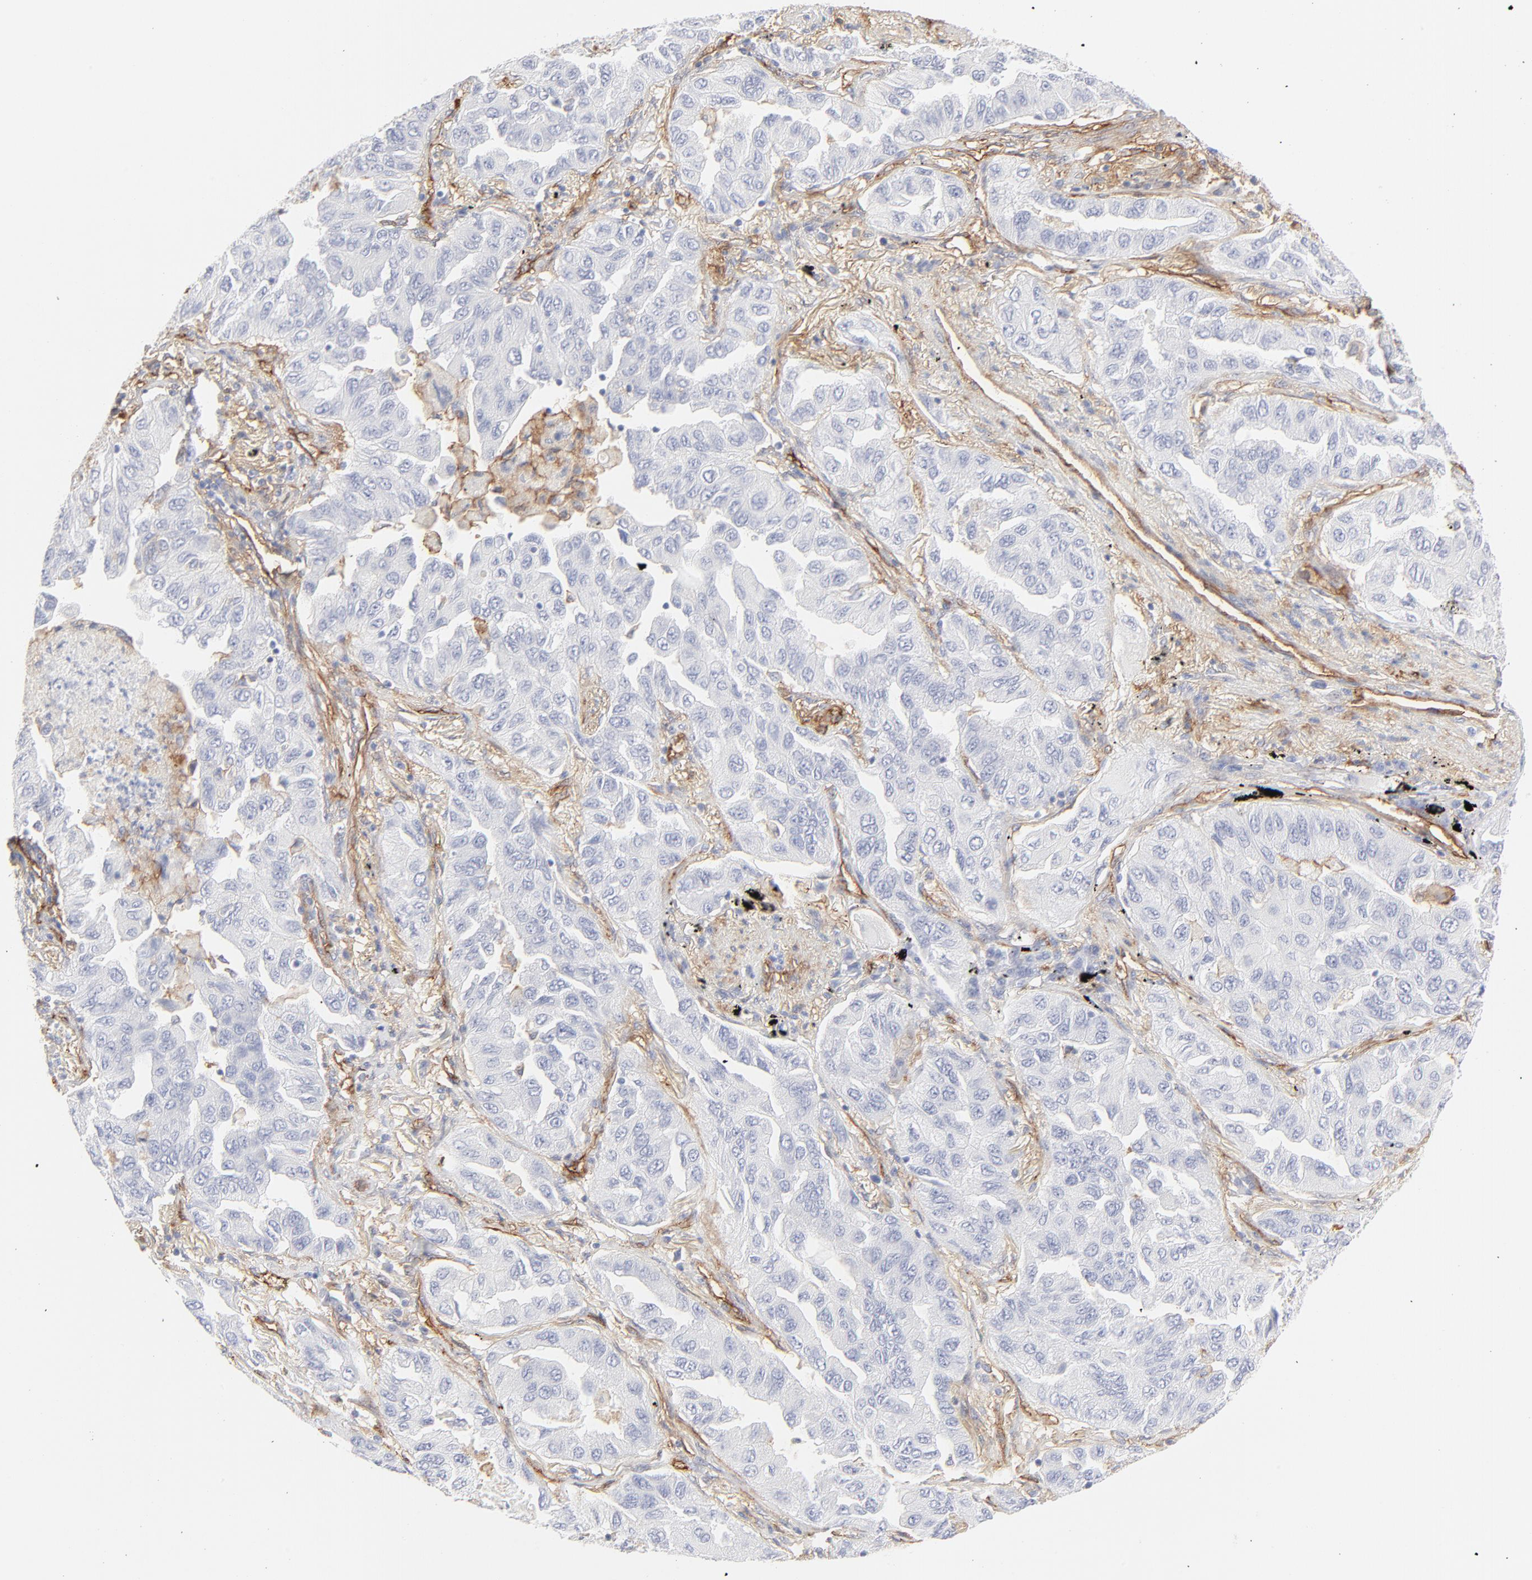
{"staining": {"intensity": "negative", "quantity": "none", "location": "none"}, "tissue": "lung cancer", "cell_type": "Tumor cells", "image_type": "cancer", "snomed": [{"axis": "morphology", "description": "Adenocarcinoma, NOS"}, {"axis": "topography", "description": "Lung"}], "caption": "An immunohistochemistry (IHC) image of lung adenocarcinoma is shown. There is no staining in tumor cells of lung adenocarcinoma. (DAB immunohistochemistry, high magnification).", "gene": "ITGA5", "patient": {"sex": "female", "age": 65}}